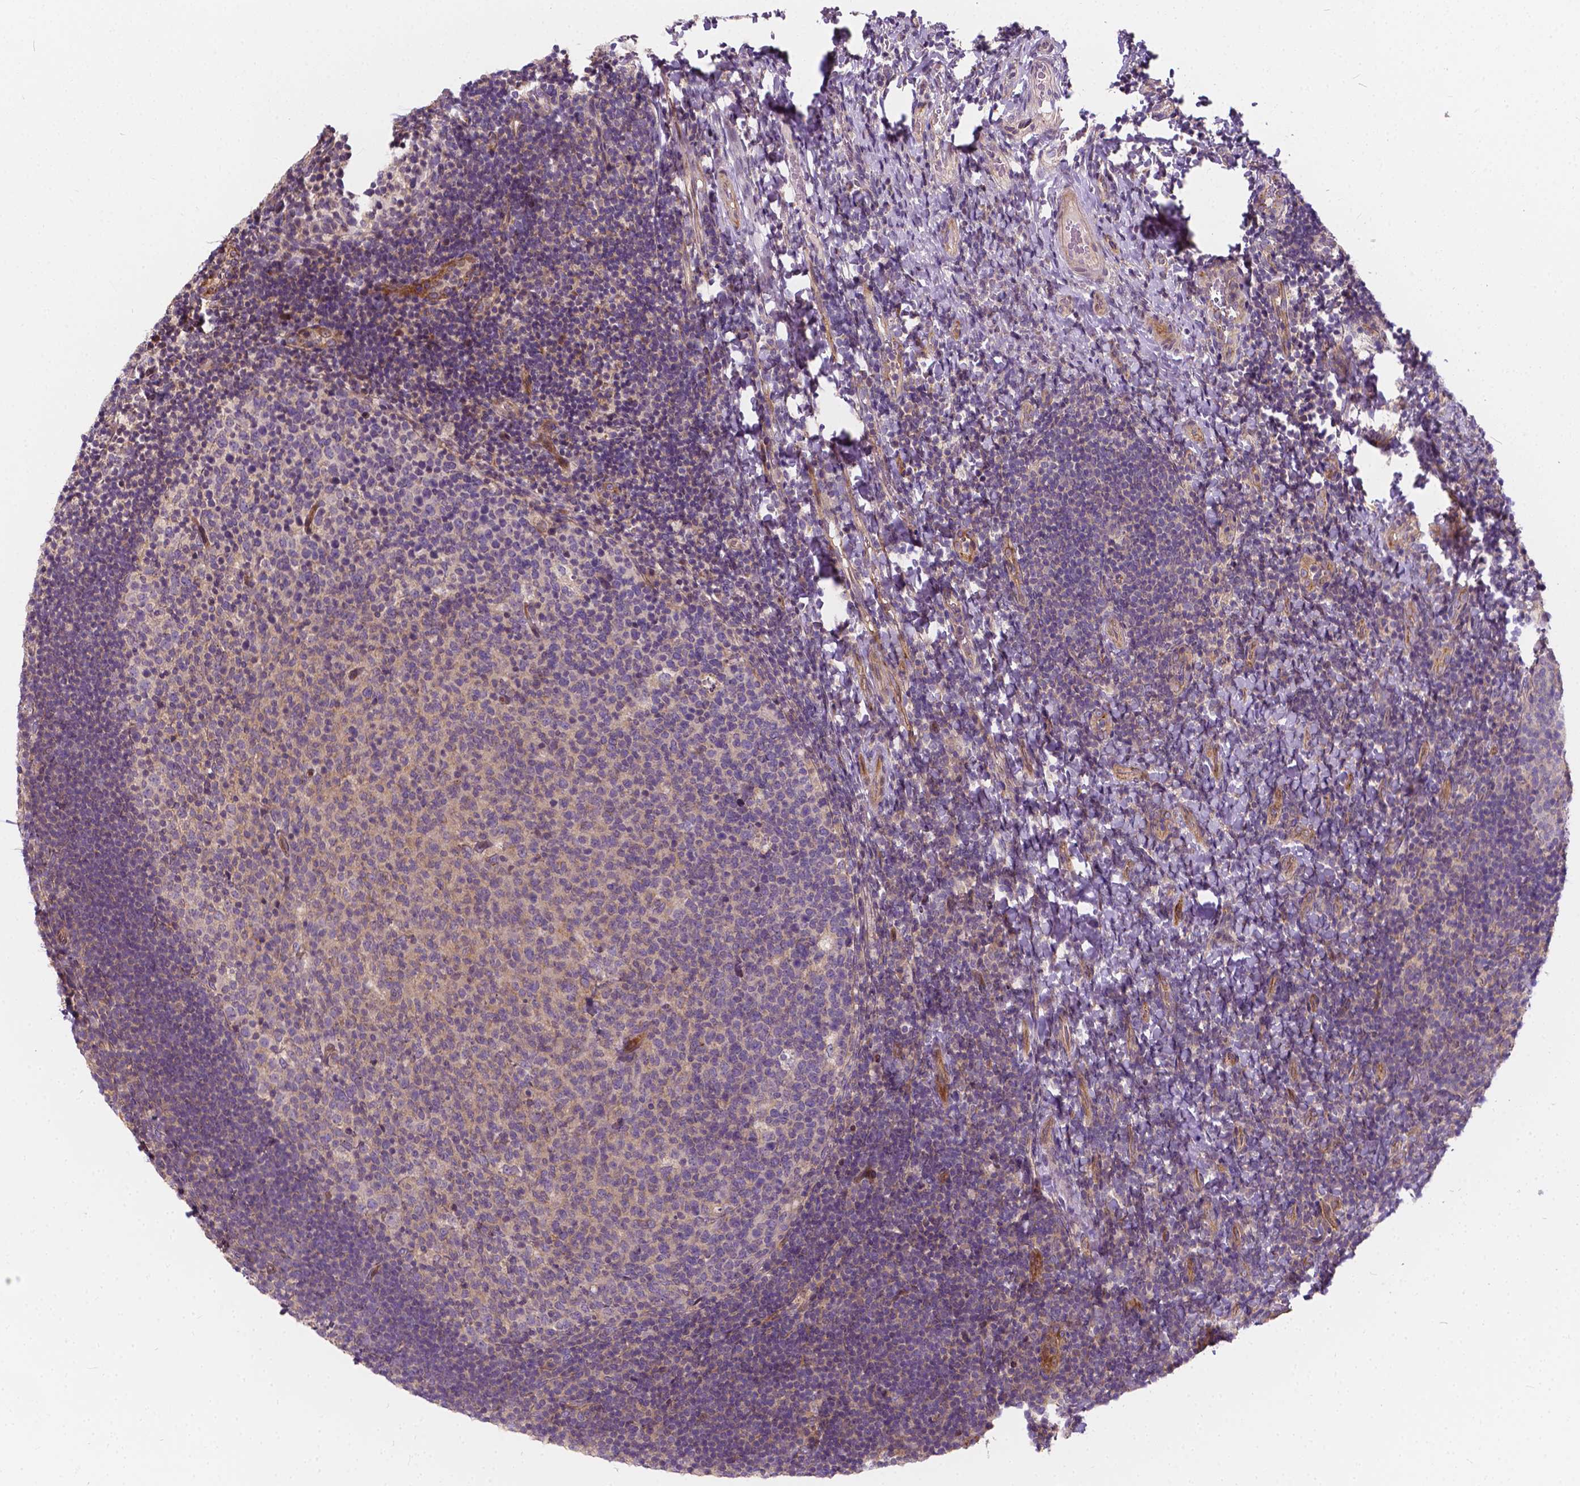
{"staining": {"intensity": "weak", "quantity": "25%-75%", "location": "cytoplasmic/membranous"}, "tissue": "tonsil", "cell_type": "Germinal center cells", "image_type": "normal", "snomed": [{"axis": "morphology", "description": "Normal tissue, NOS"}, {"axis": "topography", "description": "Tonsil"}], "caption": "The immunohistochemical stain shows weak cytoplasmic/membranous staining in germinal center cells of normal tonsil. (DAB (3,3'-diaminobenzidine) IHC with brightfield microscopy, high magnification).", "gene": "INPP5E", "patient": {"sex": "female", "age": 10}}